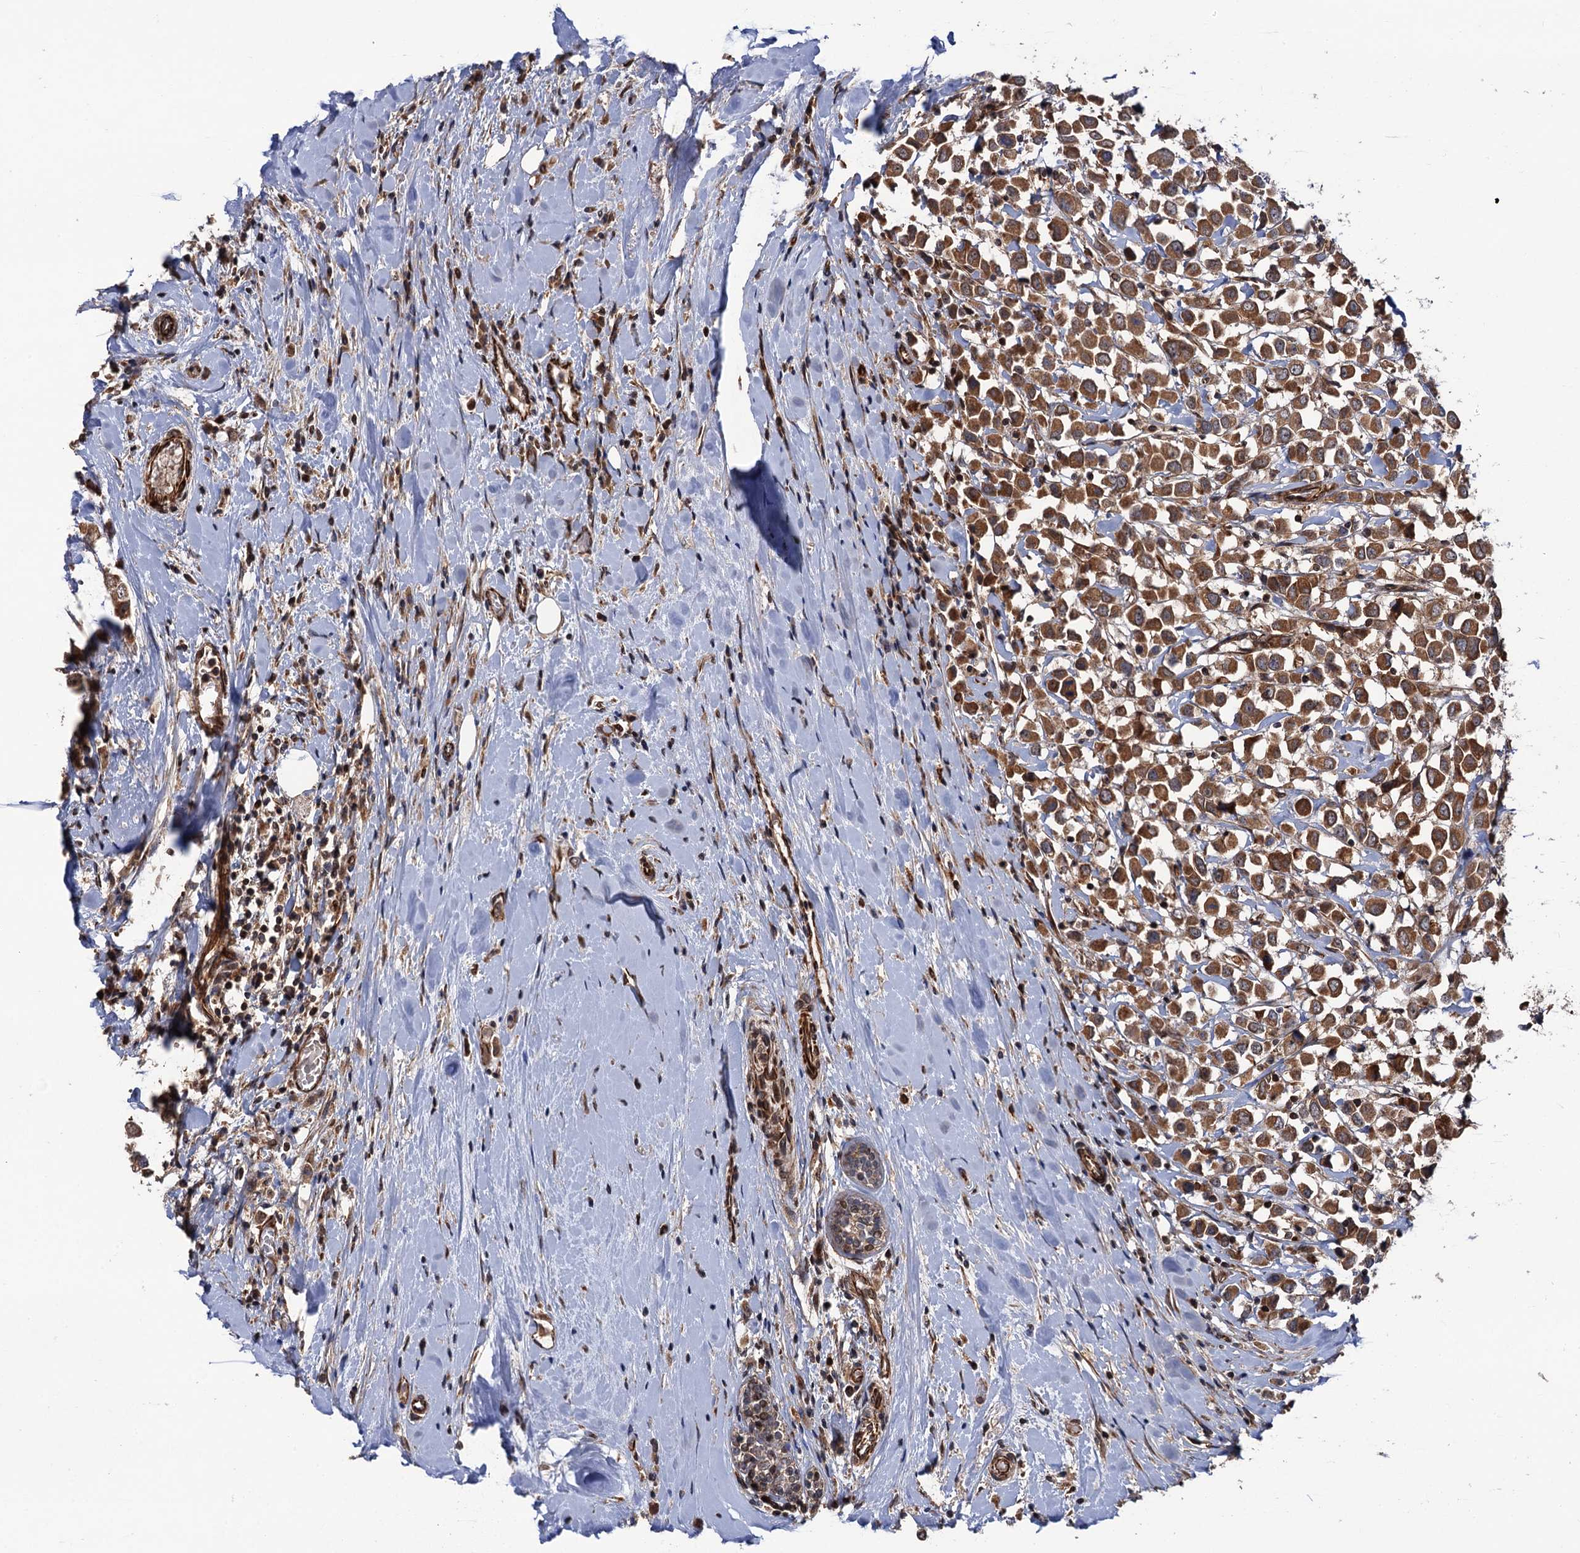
{"staining": {"intensity": "moderate", "quantity": ">75%", "location": "cytoplasmic/membranous"}, "tissue": "breast cancer", "cell_type": "Tumor cells", "image_type": "cancer", "snomed": [{"axis": "morphology", "description": "Duct carcinoma"}, {"axis": "topography", "description": "Breast"}], "caption": "IHC photomicrograph of breast invasive ductal carcinoma stained for a protein (brown), which exhibits medium levels of moderate cytoplasmic/membranous expression in about >75% of tumor cells.", "gene": "FSIP1", "patient": {"sex": "female", "age": 61}}